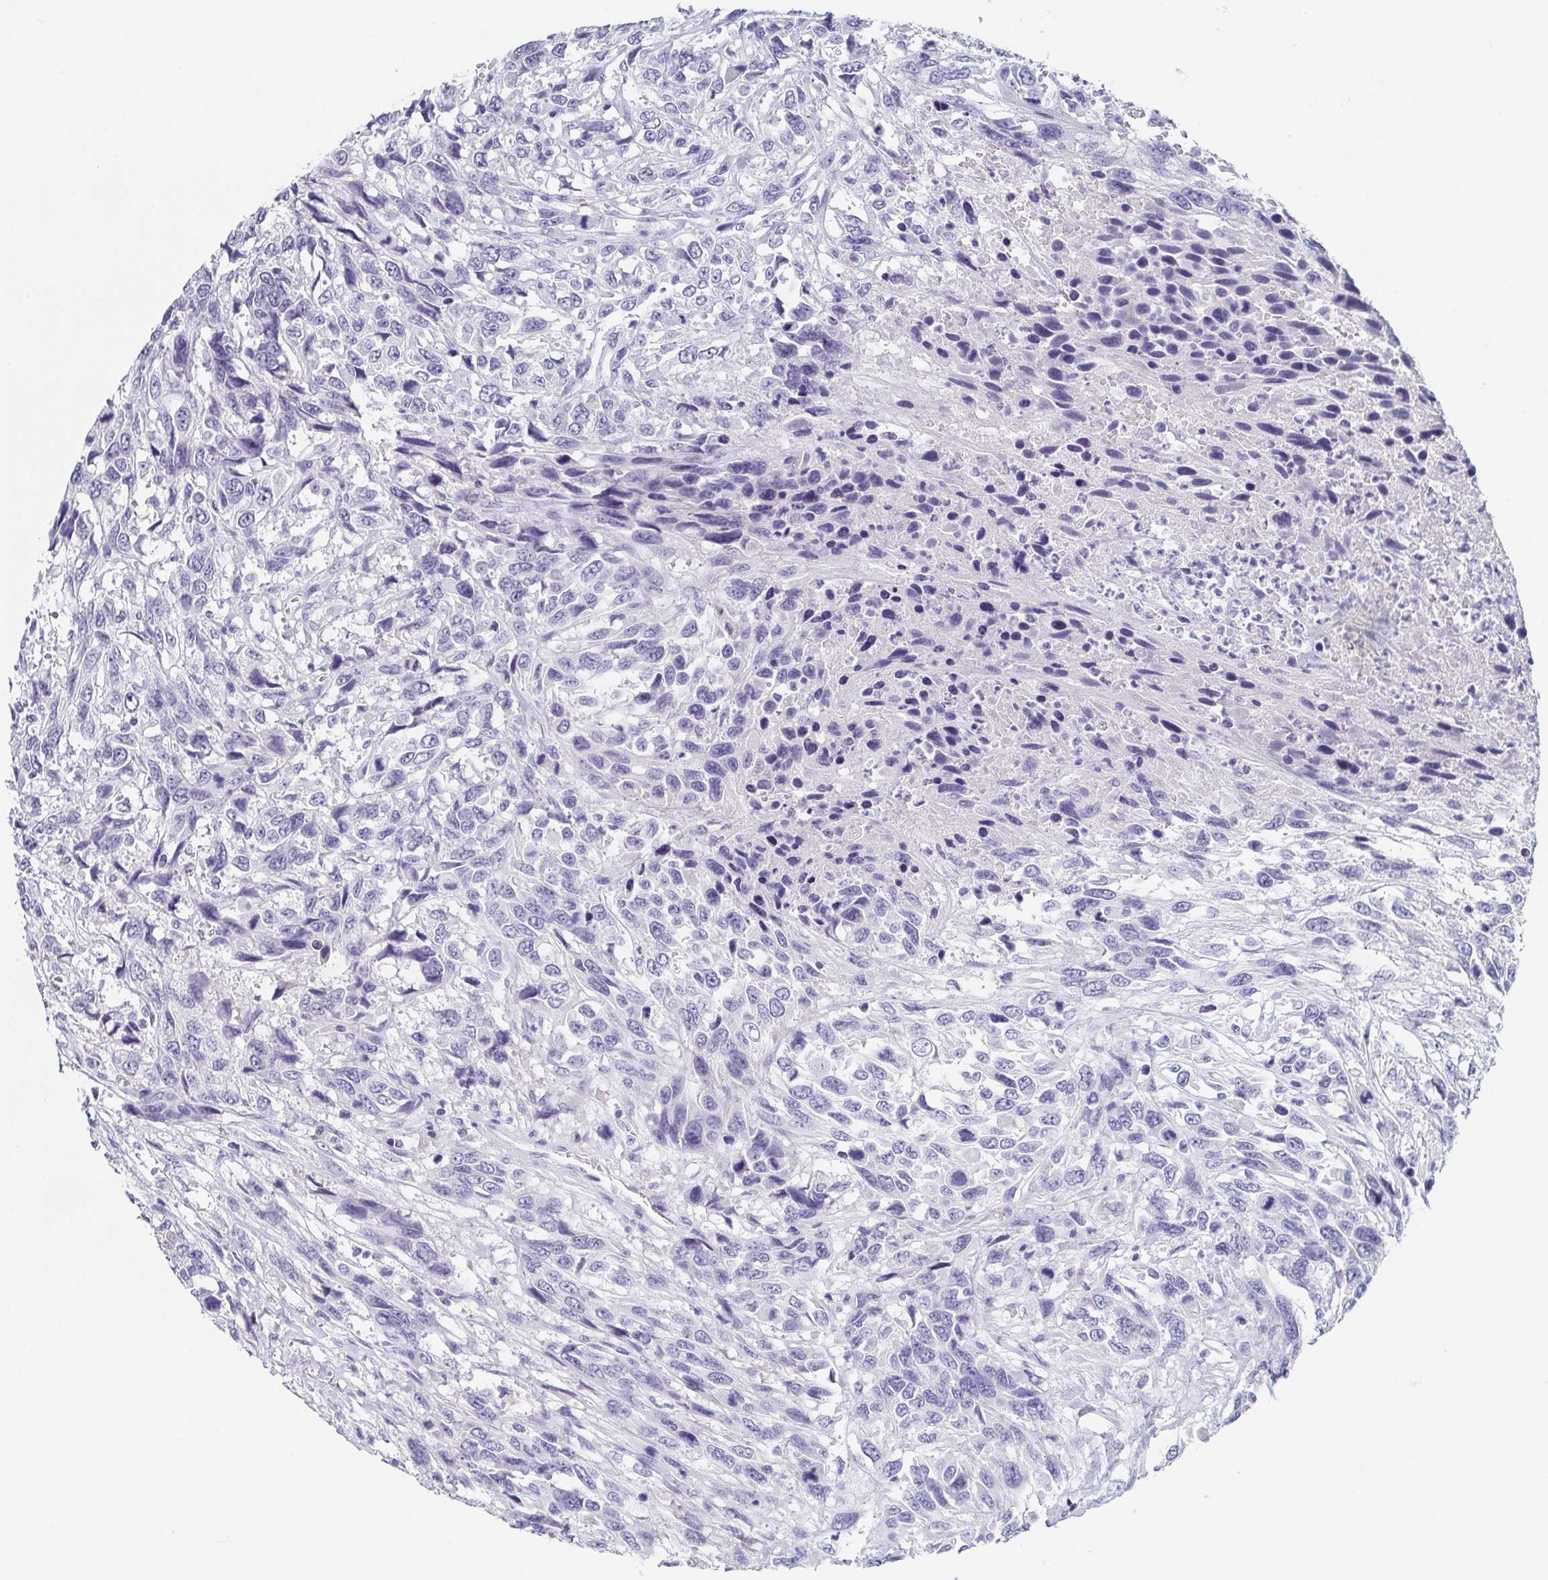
{"staining": {"intensity": "negative", "quantity": "none", "location": "none"}, "tissue": "urothelial cancer", "cell_type": "Tumor cells", "image_type": "cancer", "snomed": [{"axis": "morphology", "description": "Urothelial carcinoma, High grade"}, {"axis": "topography", "description": "Urinary bladder"}], "caption": "Protein analysis of urothelial cancer demonstrates no significant staining in tumor cells. (IHC, brightfield microscopy, high magnification).", "gene": "ITLN1", "patient": {"sex": "female", "age": 70}}